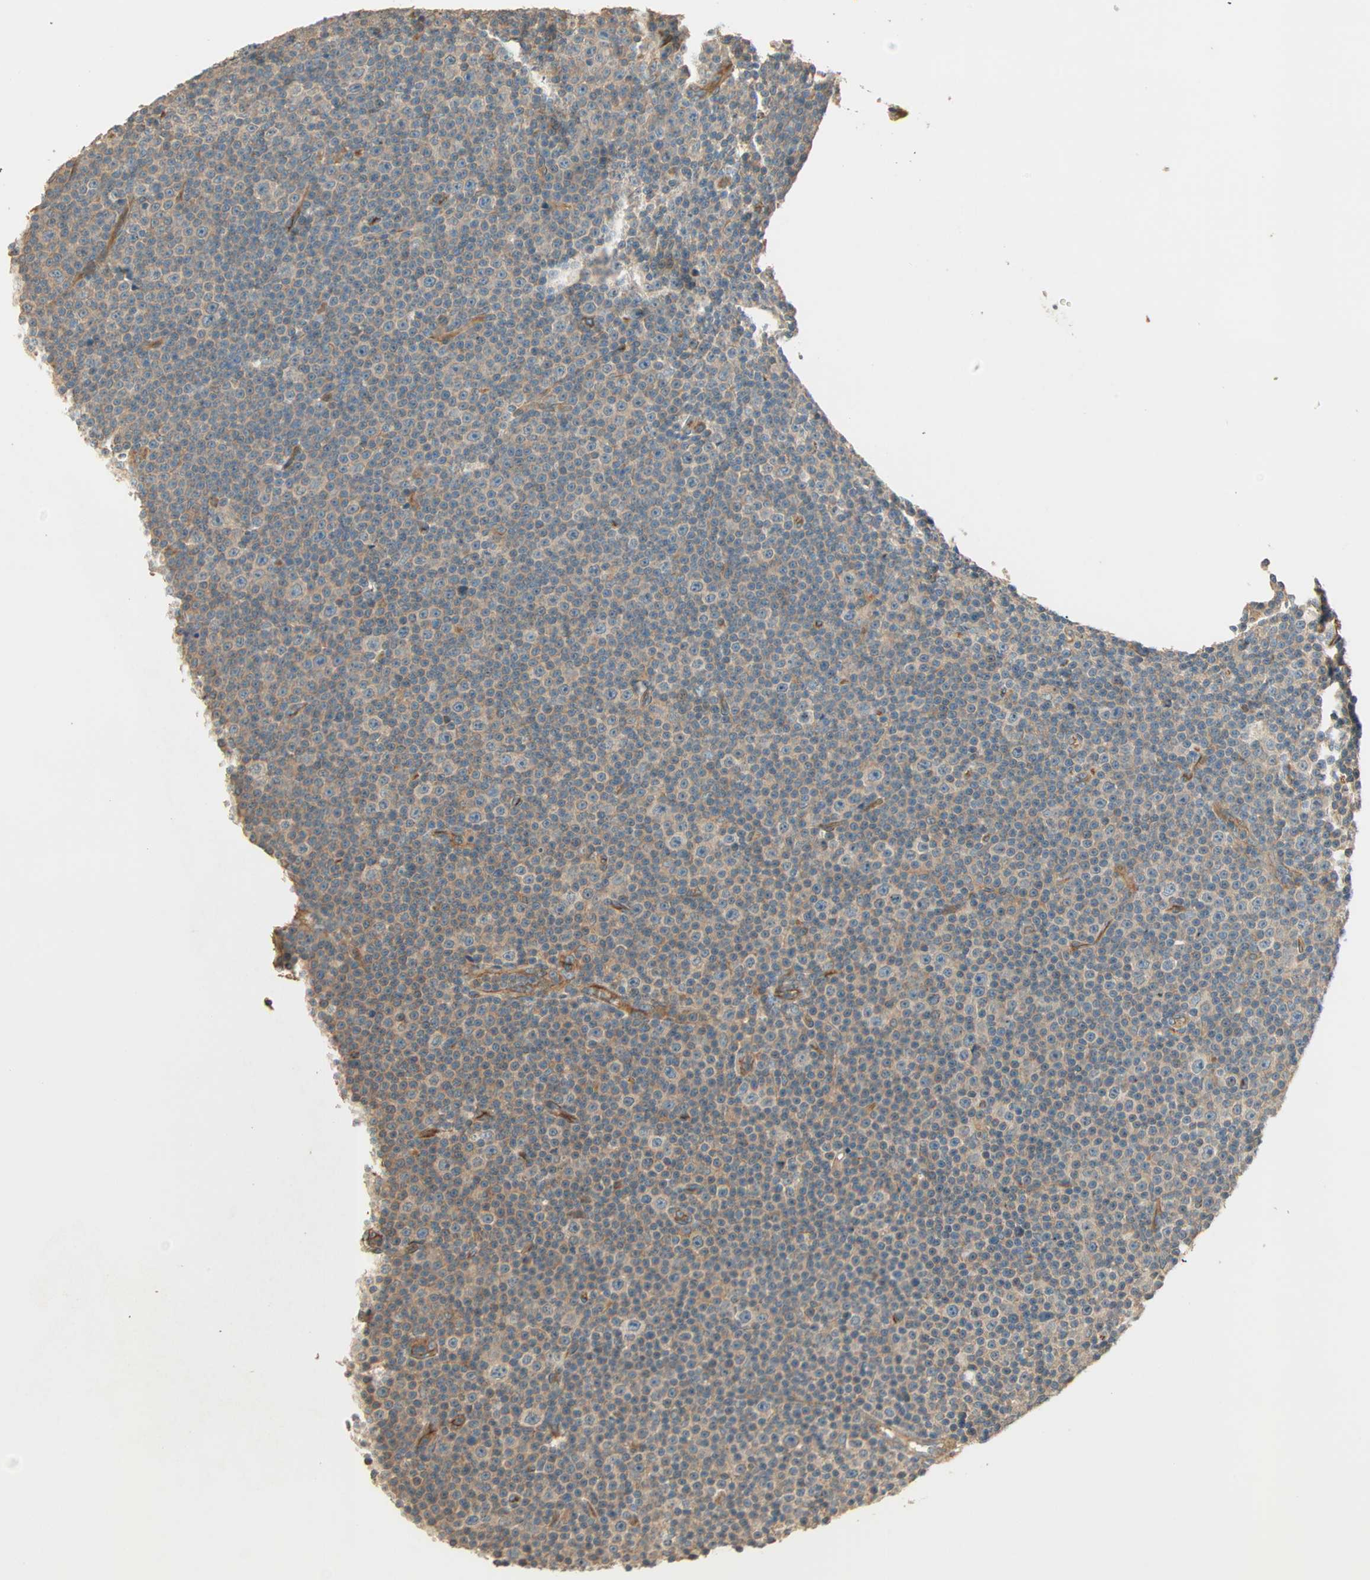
{"staining": {"intensity": "weak", "quantity": ">75%", "location": "cytoplasmic/membranous"}, "tissue": "lymphoma", "cell_type": "Tumor cells", "image_type": "cancer", "snomed": [{"axis": "morphology", "description": "Malignant lymphoma, non-Hodgkin's type, Low grade"}, {"axis": "topography", "description": "Lymph node"}], "caption": "The micrograph reveals immunohistochemical staining of lymphoma. There is weak cytoplasmic/membranous expression is identified in about >75% of tumor cells. (Stains: DAB (3,3'-diaminobenzidine) in brown, nuclei in blue, Microscopy: brightfield microscopy at high magnification).", "gene": "GALK1", "patient": {"sex": "female", "age": 67}}